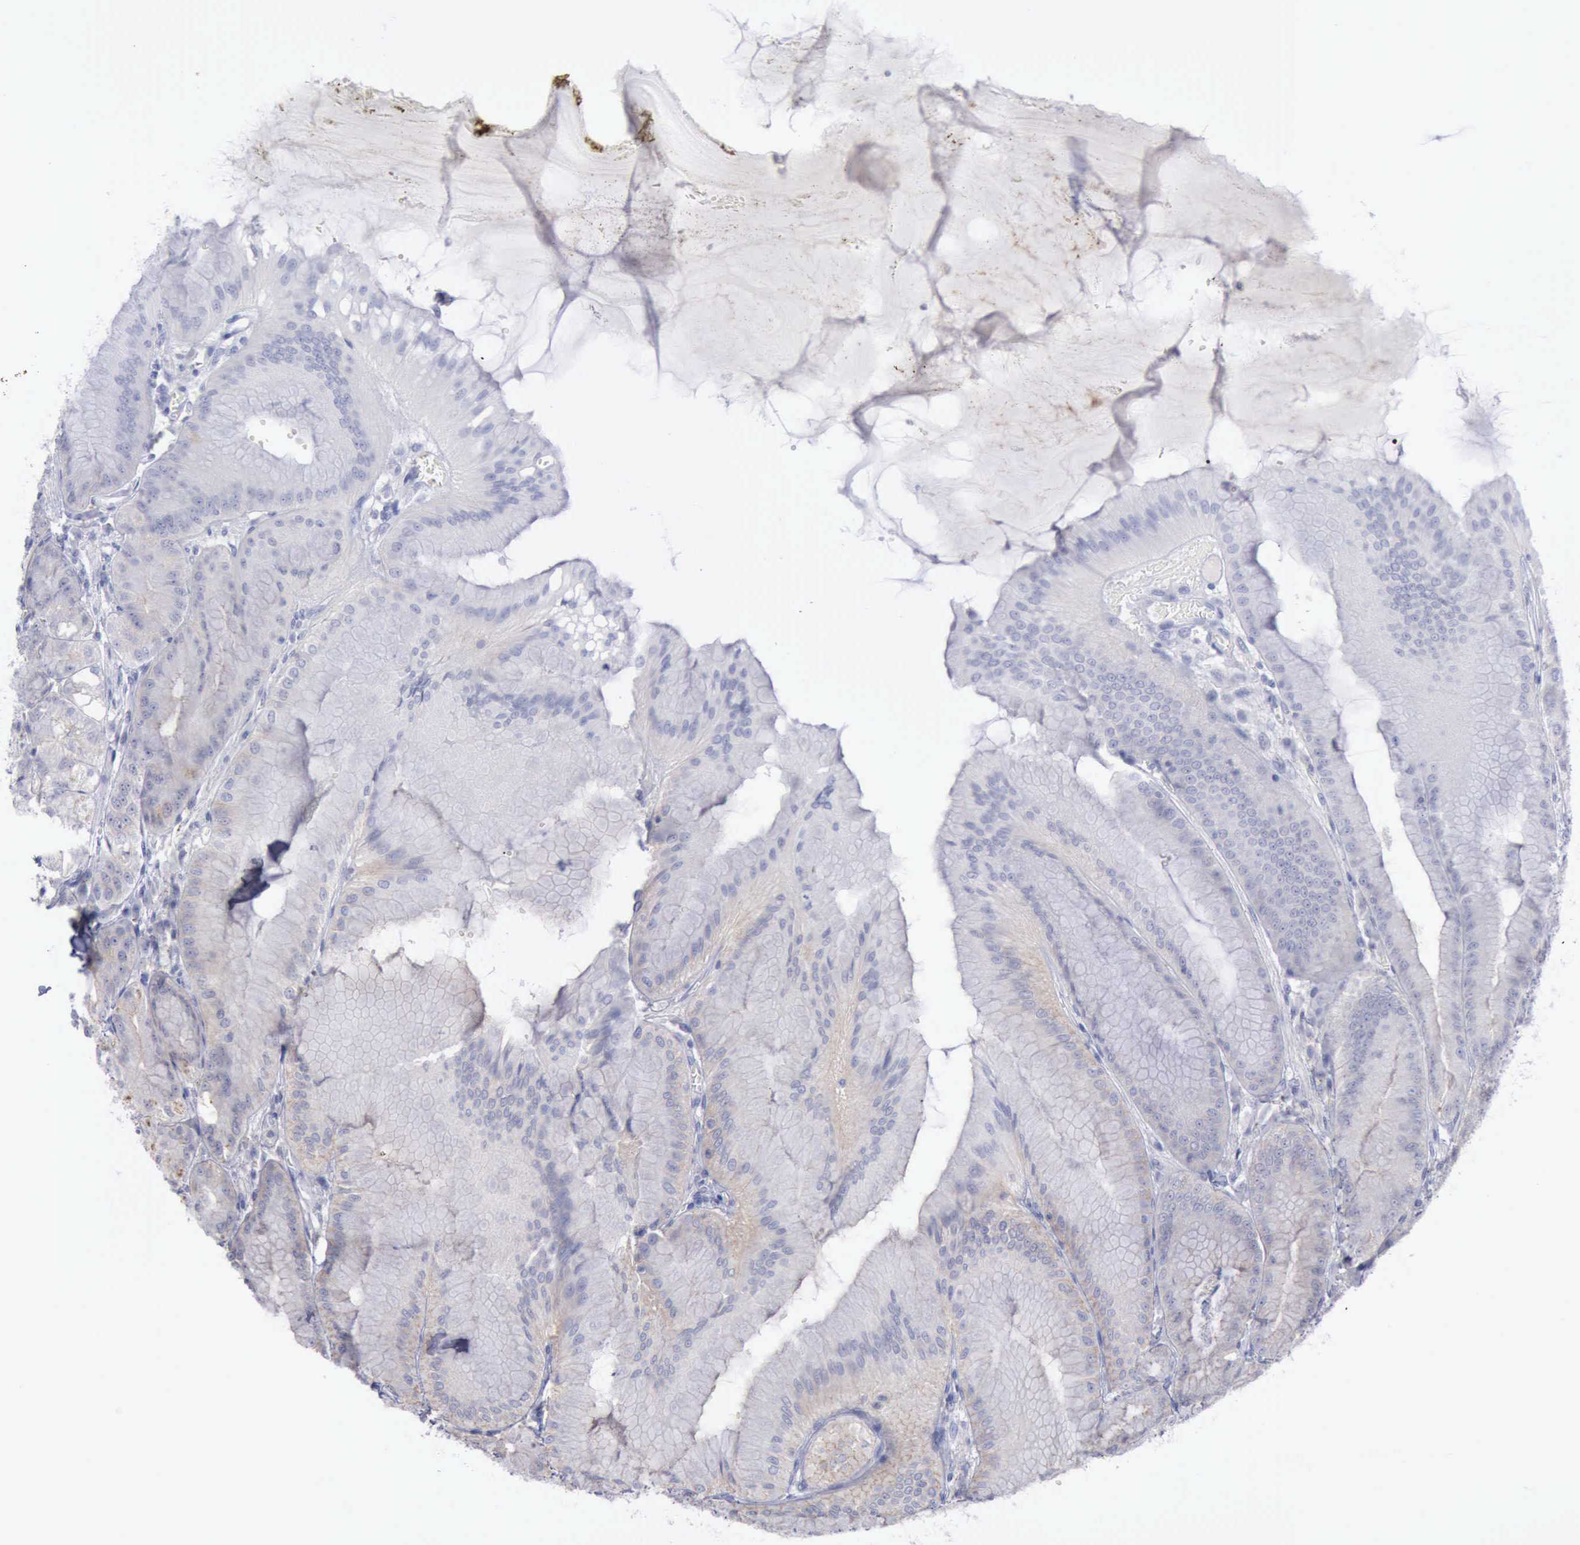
{"staining": {"intensity": "negative", "quantity": "none", "location": "none"}, "tissue": "stomach", "cell_type": "Glandular cells", "image_type": "normal", "snomed": [{"axis": "morphology", "description": "Normal tissue, NOS"}, {"axis": "topography", "description": "Stomach, lower"}], "caption": "The IHC histopathology image has no significant positivity in glandular cells of stomach.", "gene": "SATB2", "patient": {"sex": "male", "age": 71}}